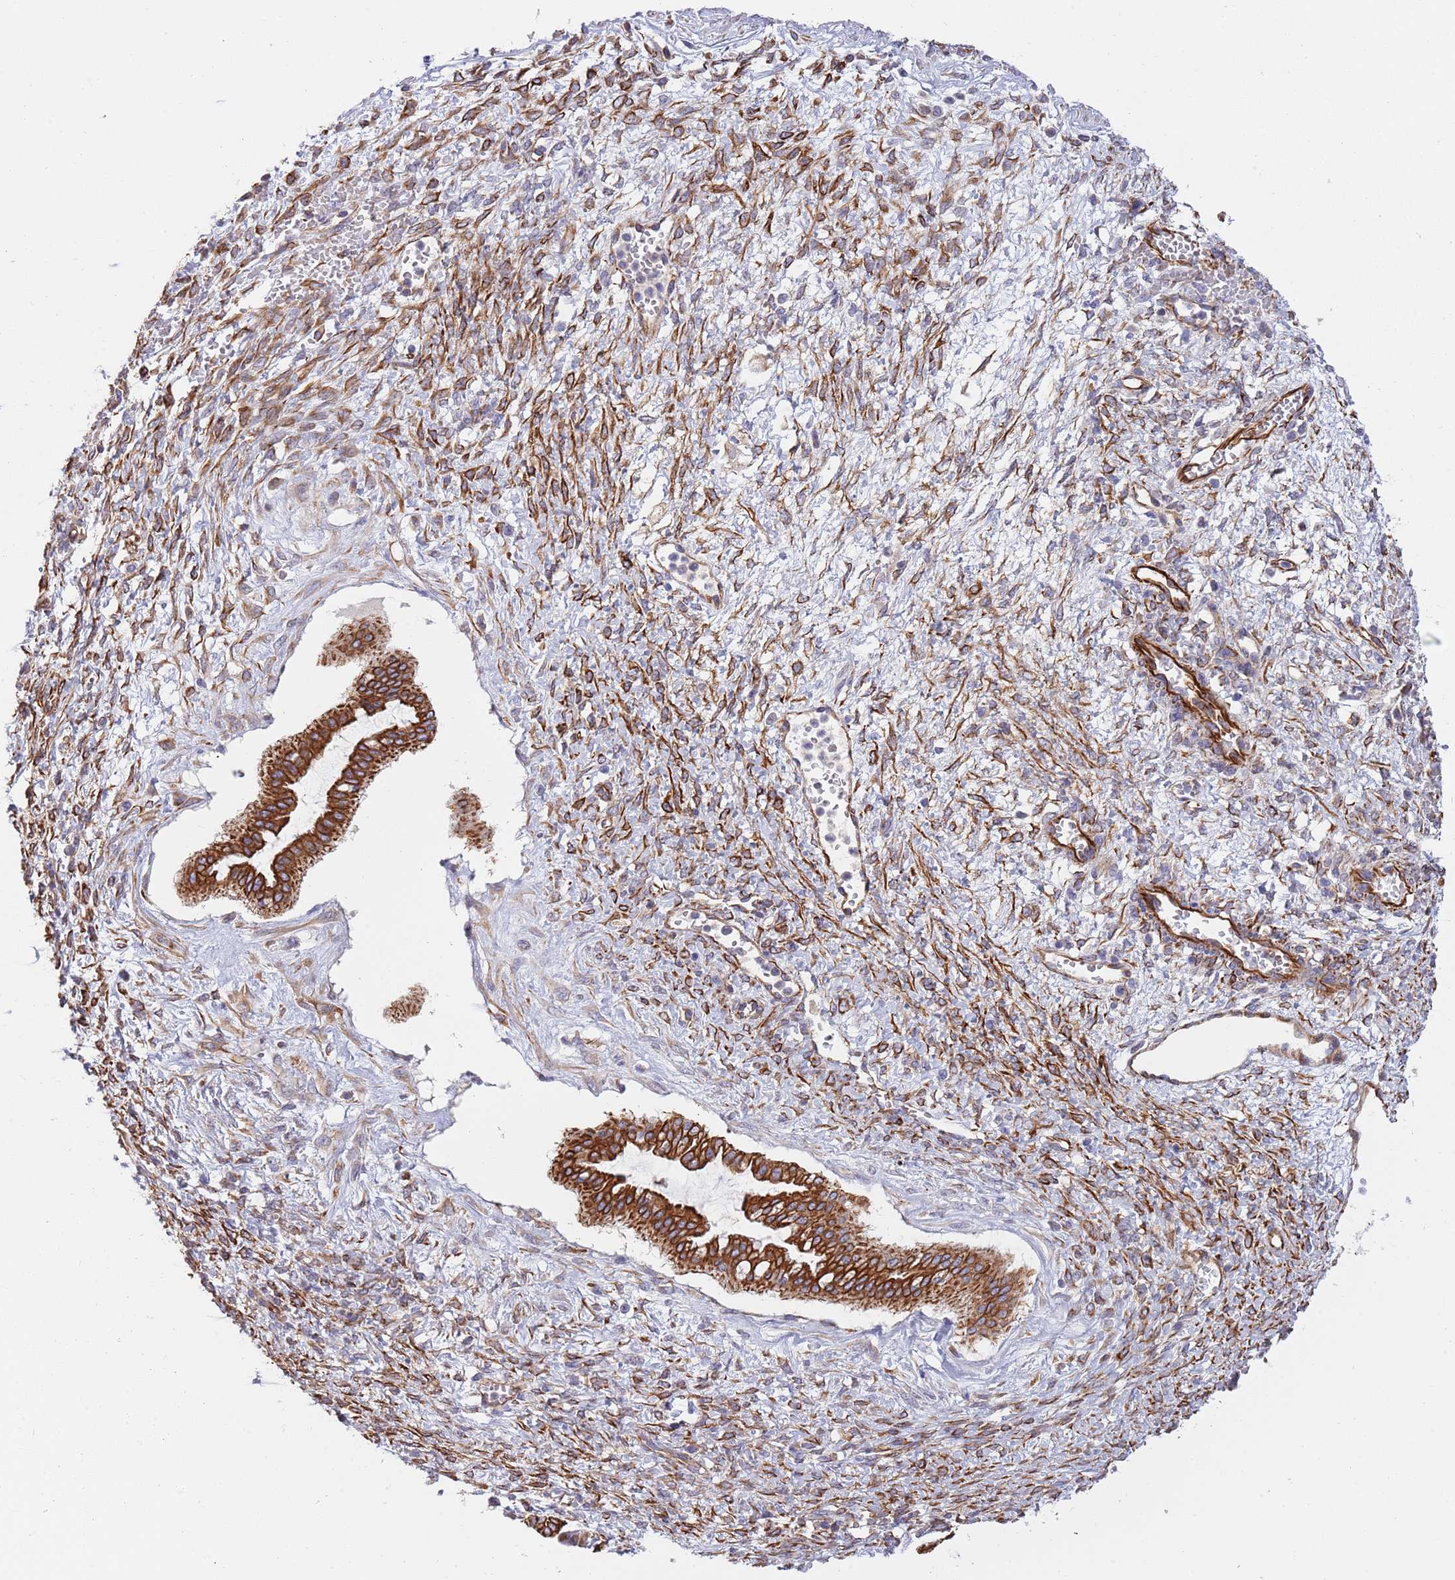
{"staining": {"intensity": "strong", "quantity": ">75%", "location": "cytoplasmic/membranous"}, "tissue": "ovarian cancer", "cell_type": "Tumor cells", "image_type": "cancer", "snomed": [{"axis": "morphology", "description": "Cystadenocarcinoma, mucinous, NOS"}, {"axis": "topography", "description": "Ovary"}], "caption": "Immunohistochemical staining of human ovarian cancer demonstrates high levels of strong cytoplasmic/membranous staining in about >75% of tumor cells.", "gene": "MOGAT1", "patient": {"sex": "female", "age": 73}}